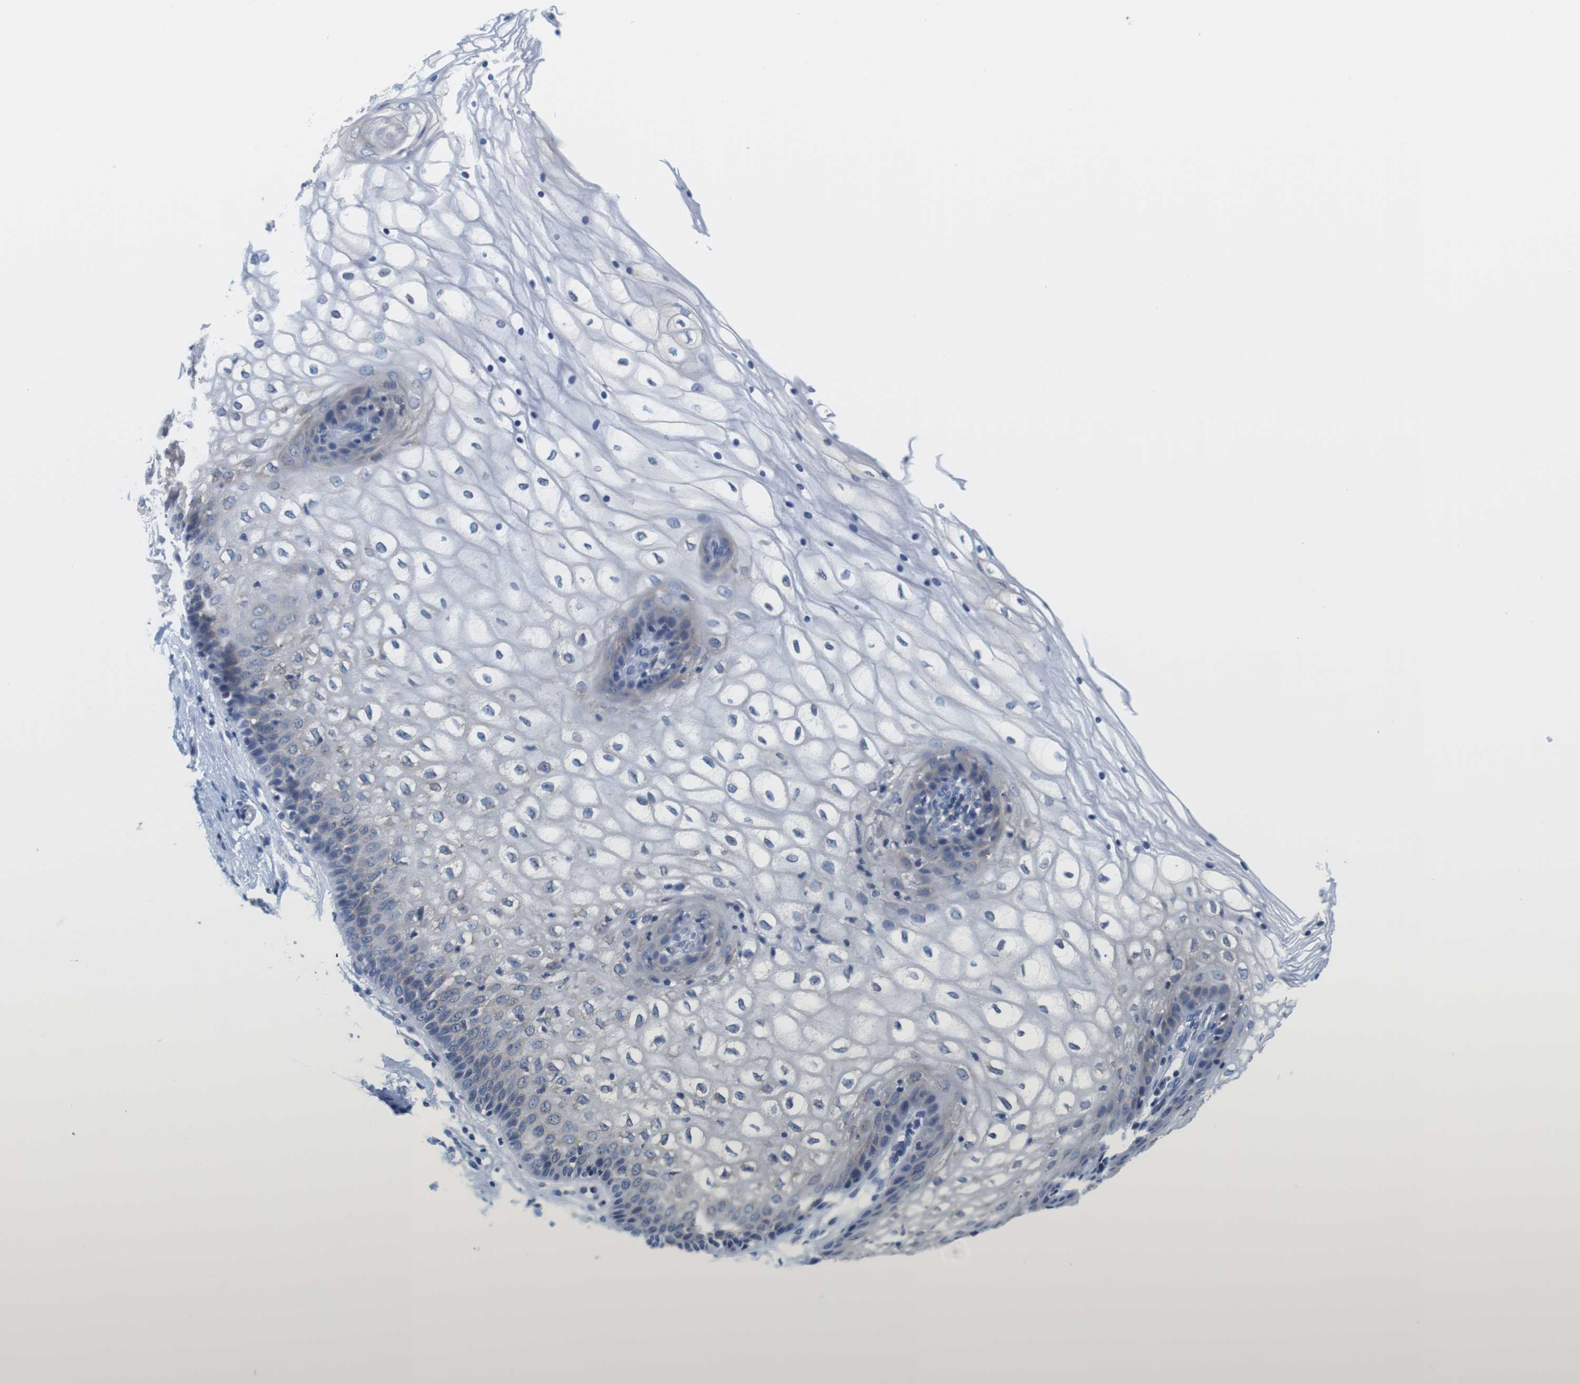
{"staining": {"intensity": "negative", "quantity": "none", "location": "none"}, "tissue": "vagina", "cell_type": "Squamous epithelial cells", "image_type": "normal", "snomed": [{"axis": "morphology", "description": "Normal tissue, NOS"}, {"axis": "topography", "description": "Vagina"}], "caption": "Vagina stained for a protein using IHC exhibits no positivity squamous epithelial cells.", "gene": "CNGA2", "patient": {"sex": "female", "age": 34}}